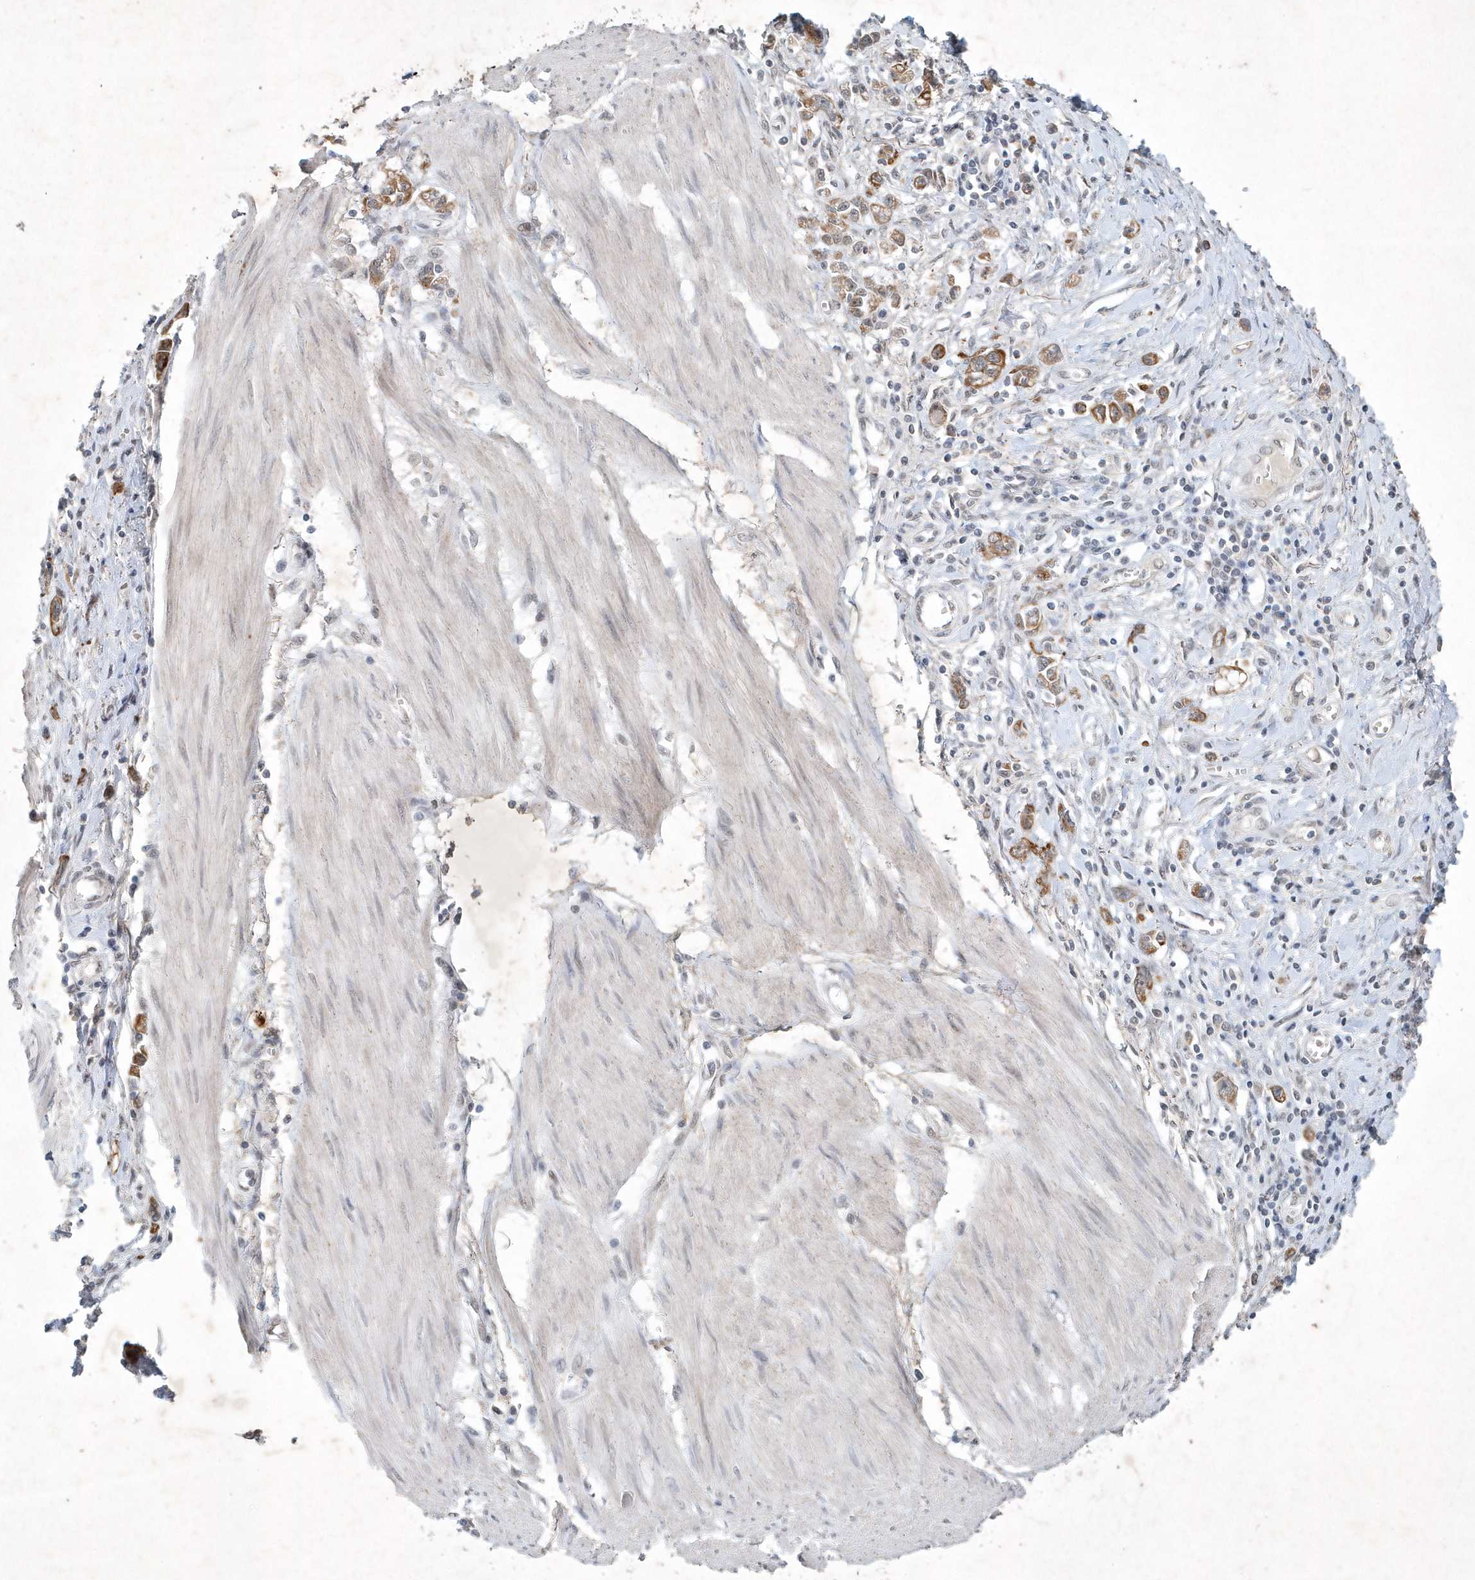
{"staining": {"intensity": "moderate", "quantity": ">75%", "location": "cytoplasmic/membranous"}, "tissue": "stomach cancer", "cell_type": "Tumor cells", "image_type": "cancer", "snomed": [{"axis": "morphology", "description": "Adenocarcinoma, NOS"}, {"axis": "topography", "description": "Stomach"}], "caption": "Immunohistochemistry (IHC) of human stomach cancer exhibits medium levels of moderate cytoplasmic/membranous staining in approximately >75% of tumor cells.", "gene": "ZBTB9", "patient": {"sex": "female", "age": 76}}